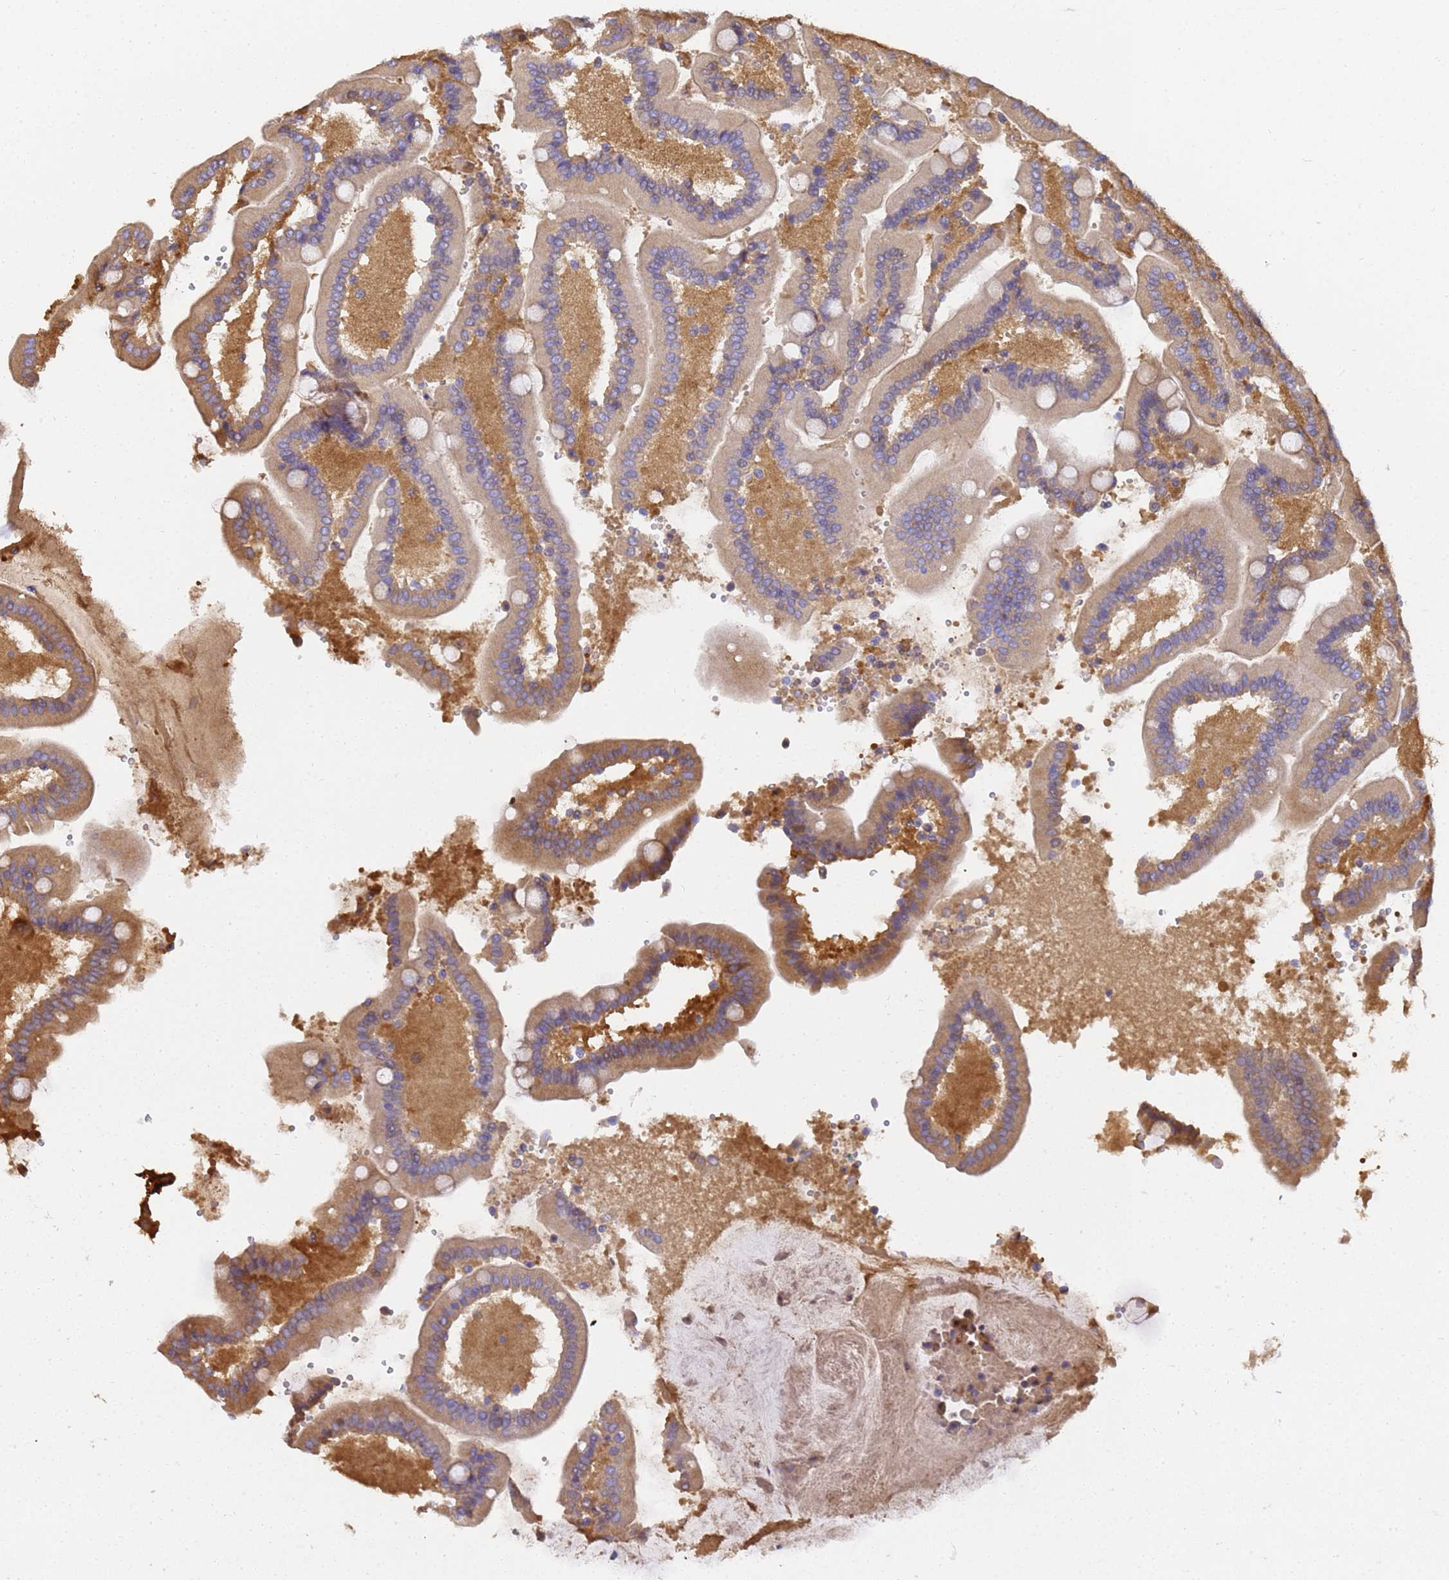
{"staining": {"intensity": "moderate", "quantity": "25%-75%", "location": "cytoplasmic/membranous"}, "tissue": "duodenum", "cell_type": "Glandular cells", "image_type": "normal", "snomed": [{"axis": "morphology", "description": "Normal tissue, NOS"}, {"axis": "topography", "description": "Duodenum"}], "caption": "About 25%-75% of glandular cells in benign duodenum reveal moderate cytoplasmic/membranous protein staining as visualized by brown immunohistochemical staining.", "gene": "NME1", "patient": {"sex": "female", "age": 62}}